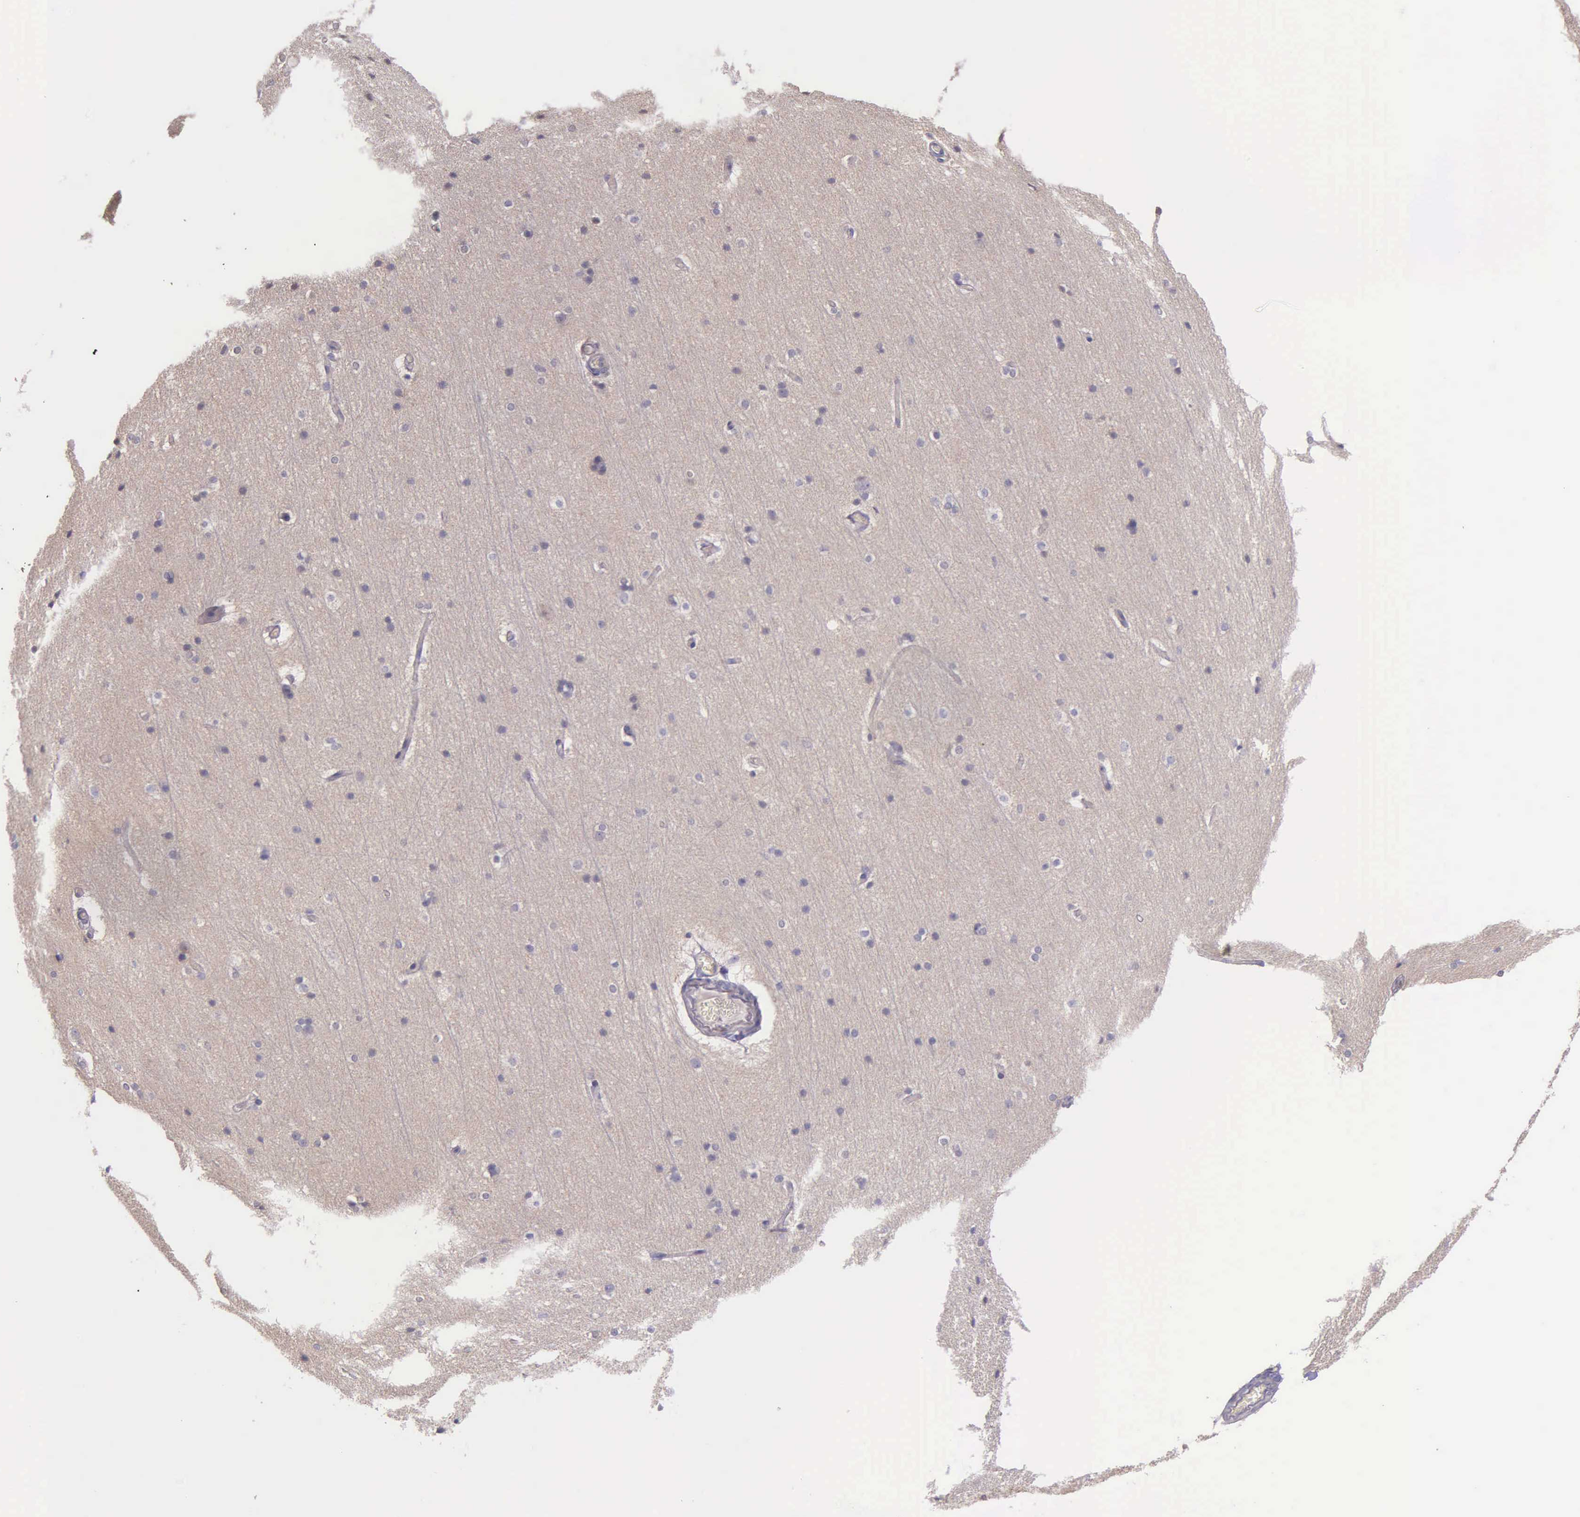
{"staining": {"intensity": "negative", "quantity": "none", "location": "none"}, "tissue": "cerebral cortex", "cell_type": "Endothelial cells", "image_type": "normal", "snomed": [{"axis": "morphology", "description": "Normal tissue, NOS"}, {"axis": "topography", "description": "Cerebral cortex"}, {"axis": "topography", "description": "Hippocampus"}], "caption": "Immunohistochemistry (IHC) photomicrograph of benign human cerebral cortex stained for a protein (brown), which exhibits no staining in endothelial cells.", "gene": "THSD7A", "patient": {"sex": "female", "age": 19}}